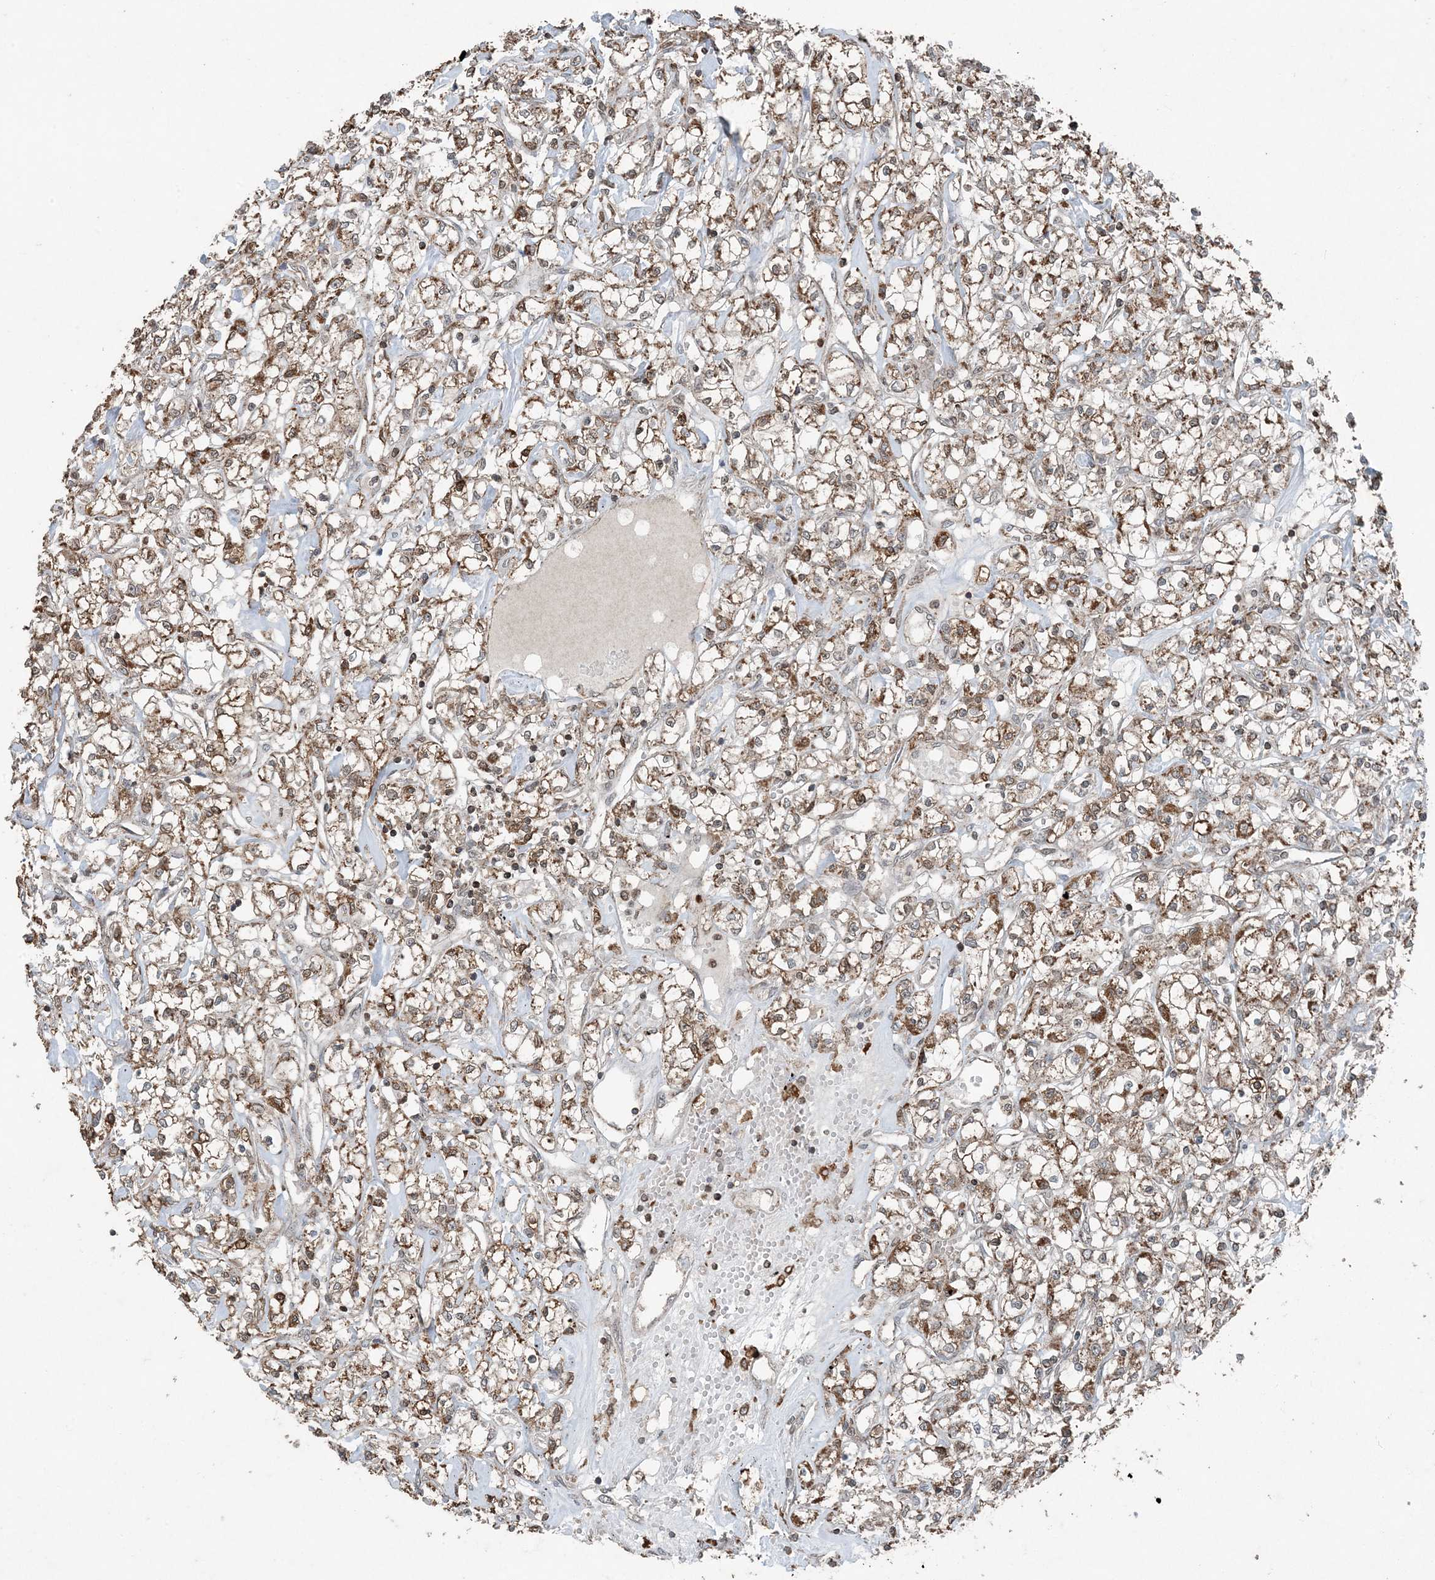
{"staining": {"intensity": "moderate", "quantity": ">75%", "location": "cytoplasmic/membranous"}, "tissue": "renal cancer", "cell_type": "Tumor cells", "image_type": "cancer", "snomed": [{"axis": "morphology", "description": "Adenocarcinoma, NOS"}, {"axis": "topography", "description": "Kidney"}], "caption": "The photomicrograph displays immunohistochemical staining of renal cancer (adenocarcinoma). There is moderate cytoplasmic/membranous positivity is appreciated in about >75% of tumor cells.", "gene": "GNL1", "patient": {"sex": "female", "age": 59}}